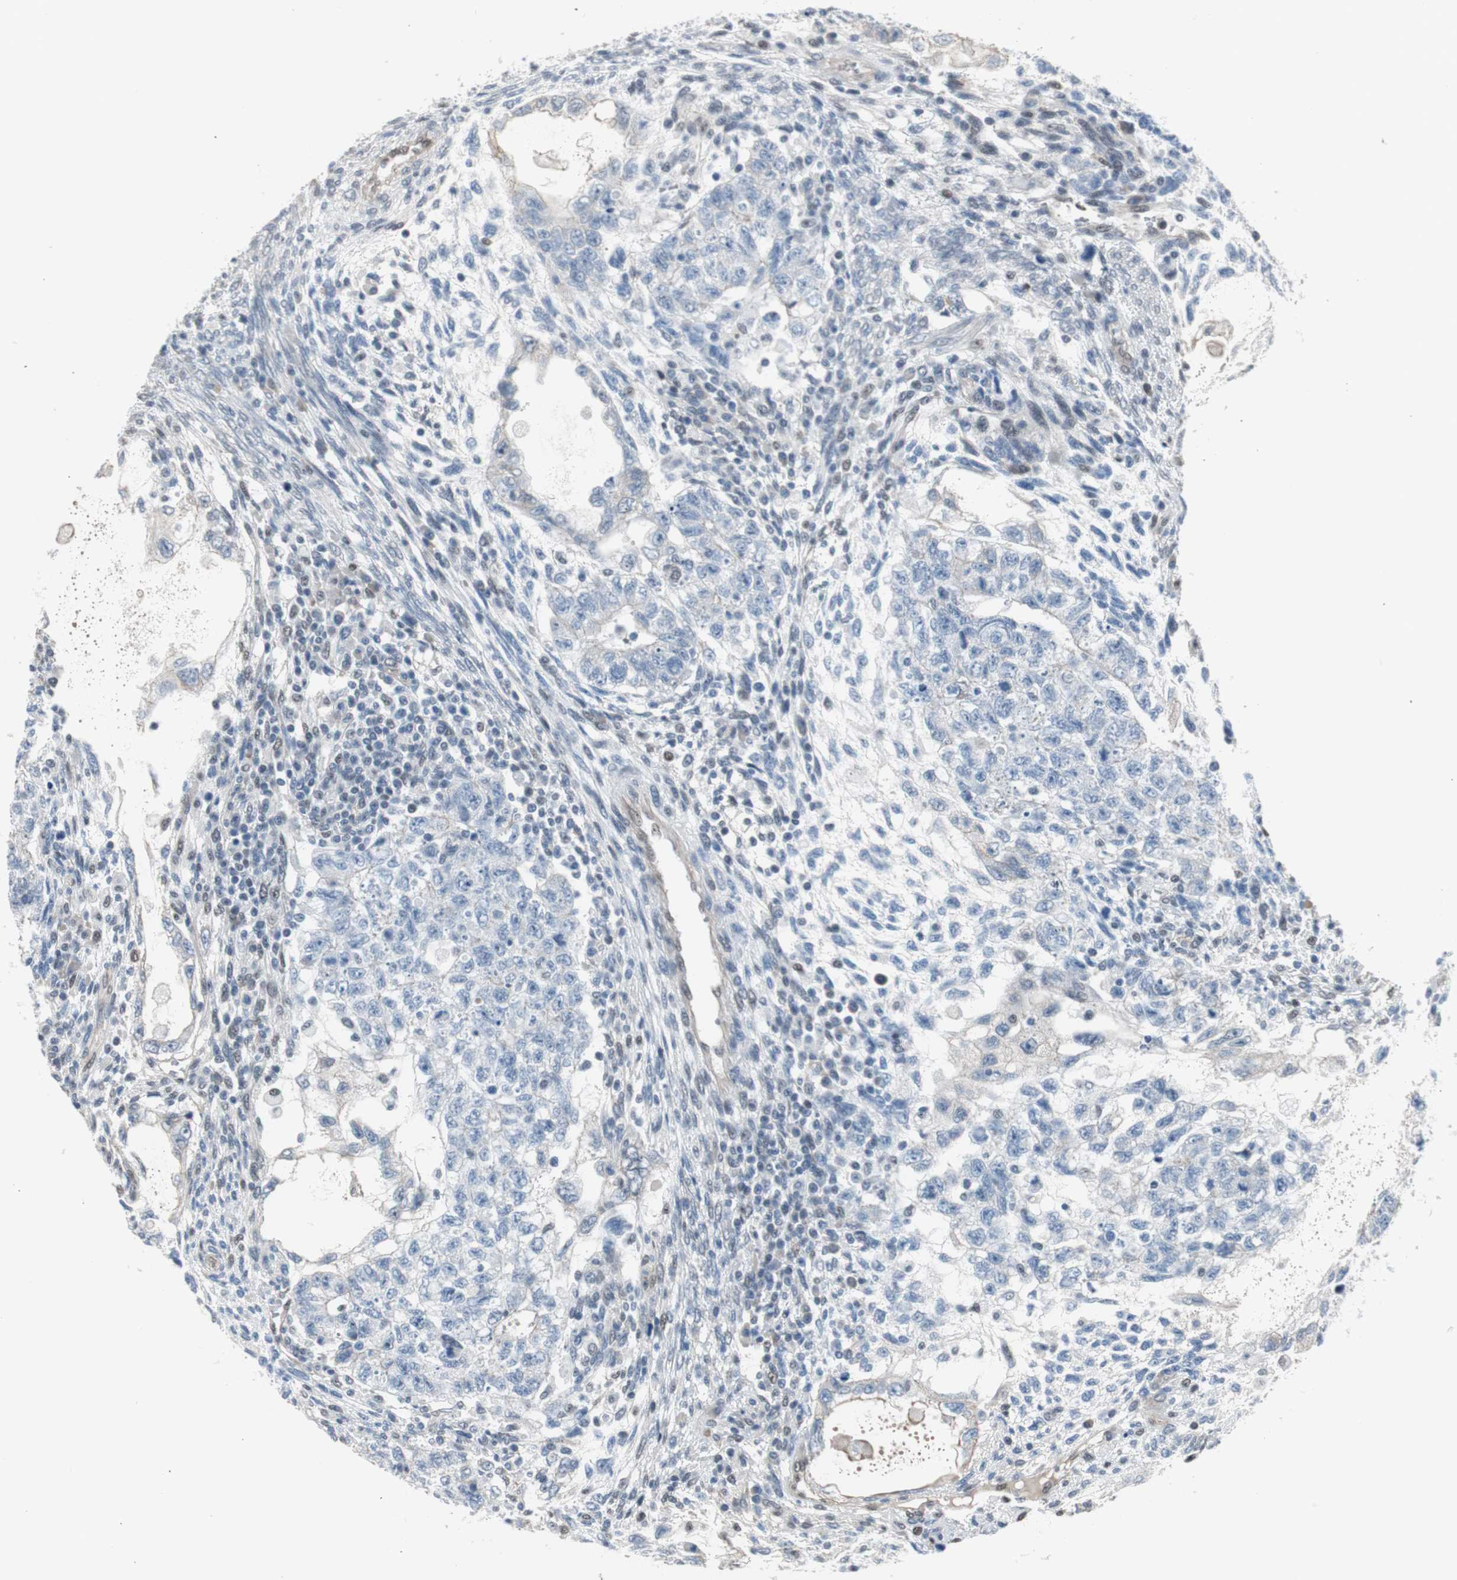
{"staining": {"intensity": "negative", "quantity": "none", "location": "none"}, "tissue": "testis cancer", "cell_type": "Tumor cells", "image_type": "cancer", "snomed": [{"axis": "morphology", "description": "Normal tissue, NOS"}, {"axis": "morphology", "description": "Carcinoma, Embryonal, NOS"}, {"axis": "topography", "description": "Testis"}], "caption": "The IHC photomicrograph has no significant expression in tumor cells of testis cancer (embryonal carcinoma) tissue.", "gene": "PML", "patient": {"sex": "male", "age": 36}}